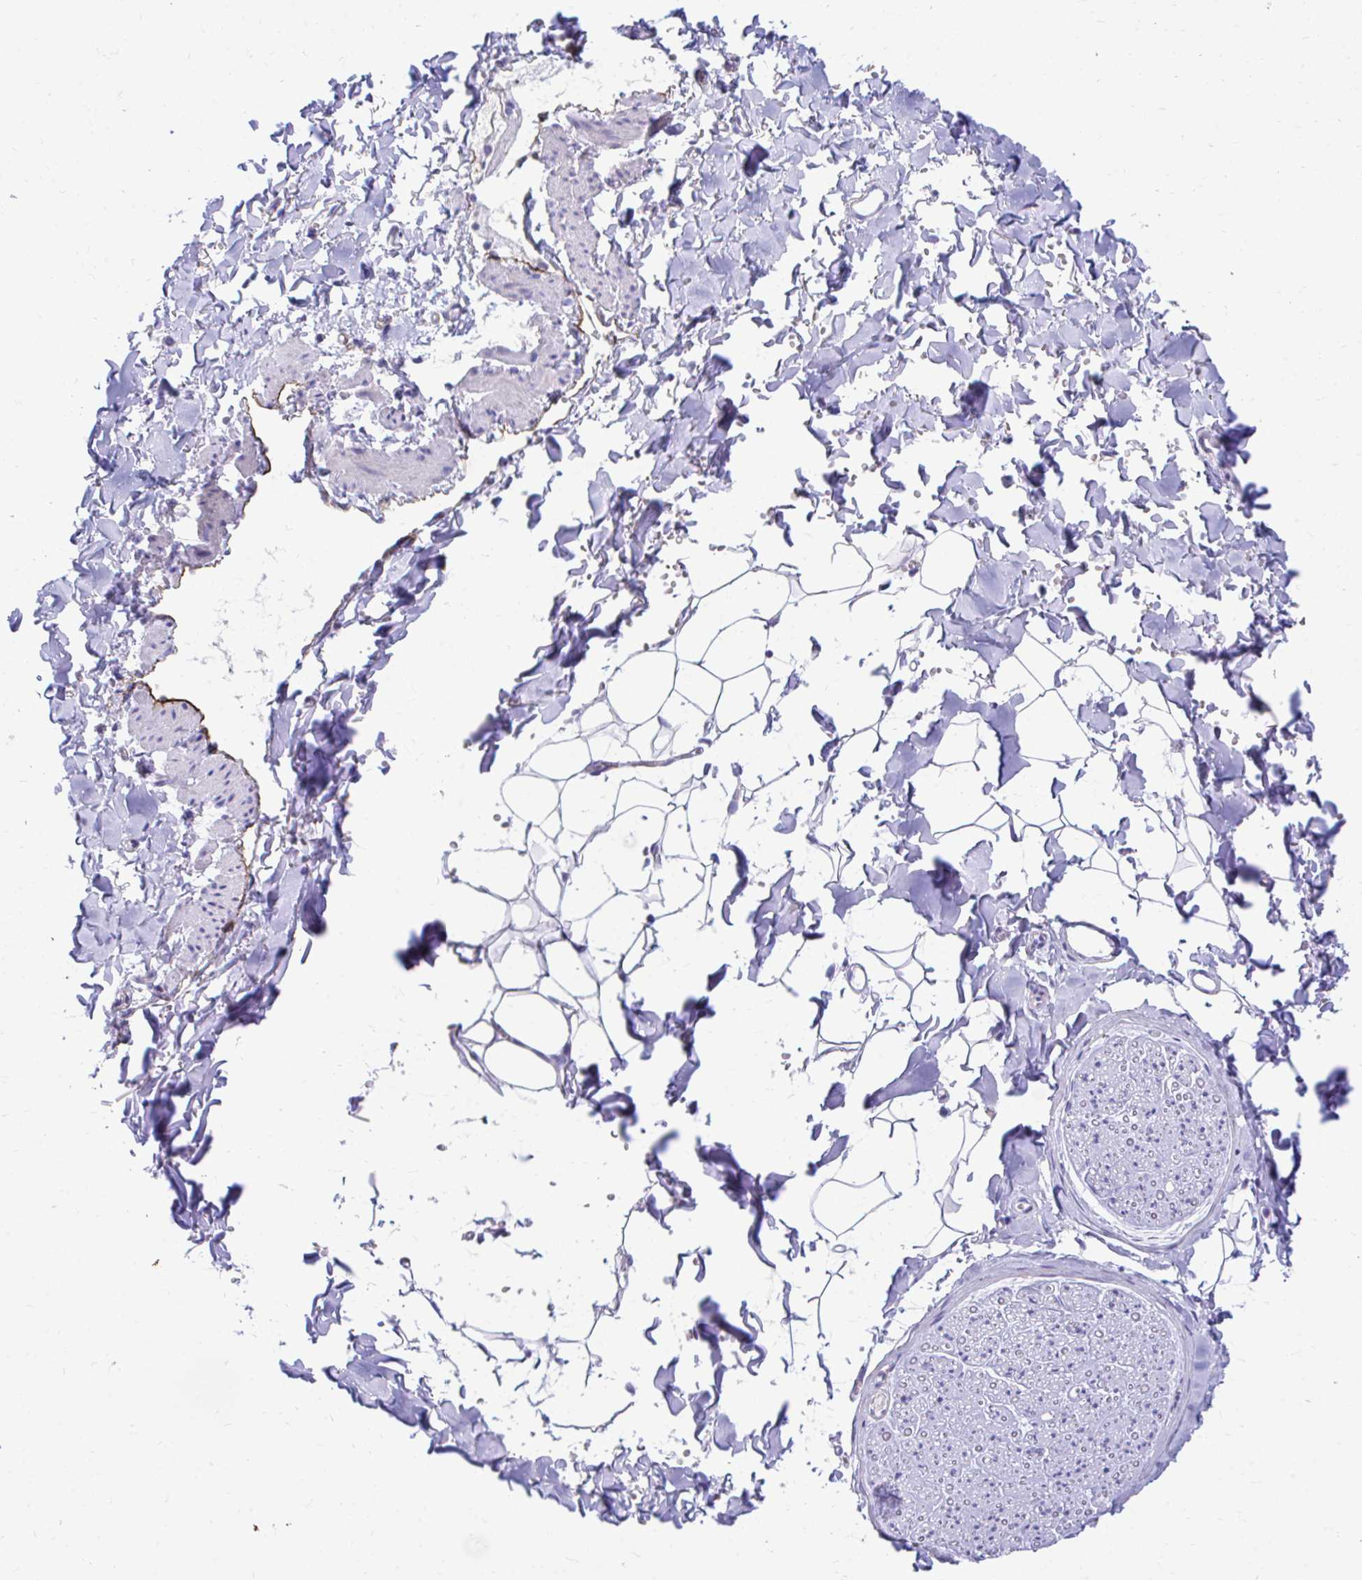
{"staining": {"intensity": "negative", "quantity": "none", "location": "none"}, "tissue": "adipose tissue", "cell_type": "Adipocytes", "image_type": "normal", "snomed": [{"axis": "morphology", "description": "Normal tissue, NOS"}, {"axis": "topography", "description": "Cartilage tissue"}, {"axis": "topography", "description": "Bronchus"}, {"axis": "topography", "description": "Peripheral nerve tissue"}], "caption": "Micrograph shows no protein expression in adipocytes of normal adipose tissue. (DAB (3,3'-diaminobenzidine) immunohistochemistry (IHC) visualized using brightfield microscopy, high magnification).", "gene": "ENSG00000285953", "patient": {"sex": "female", "age": 59}}